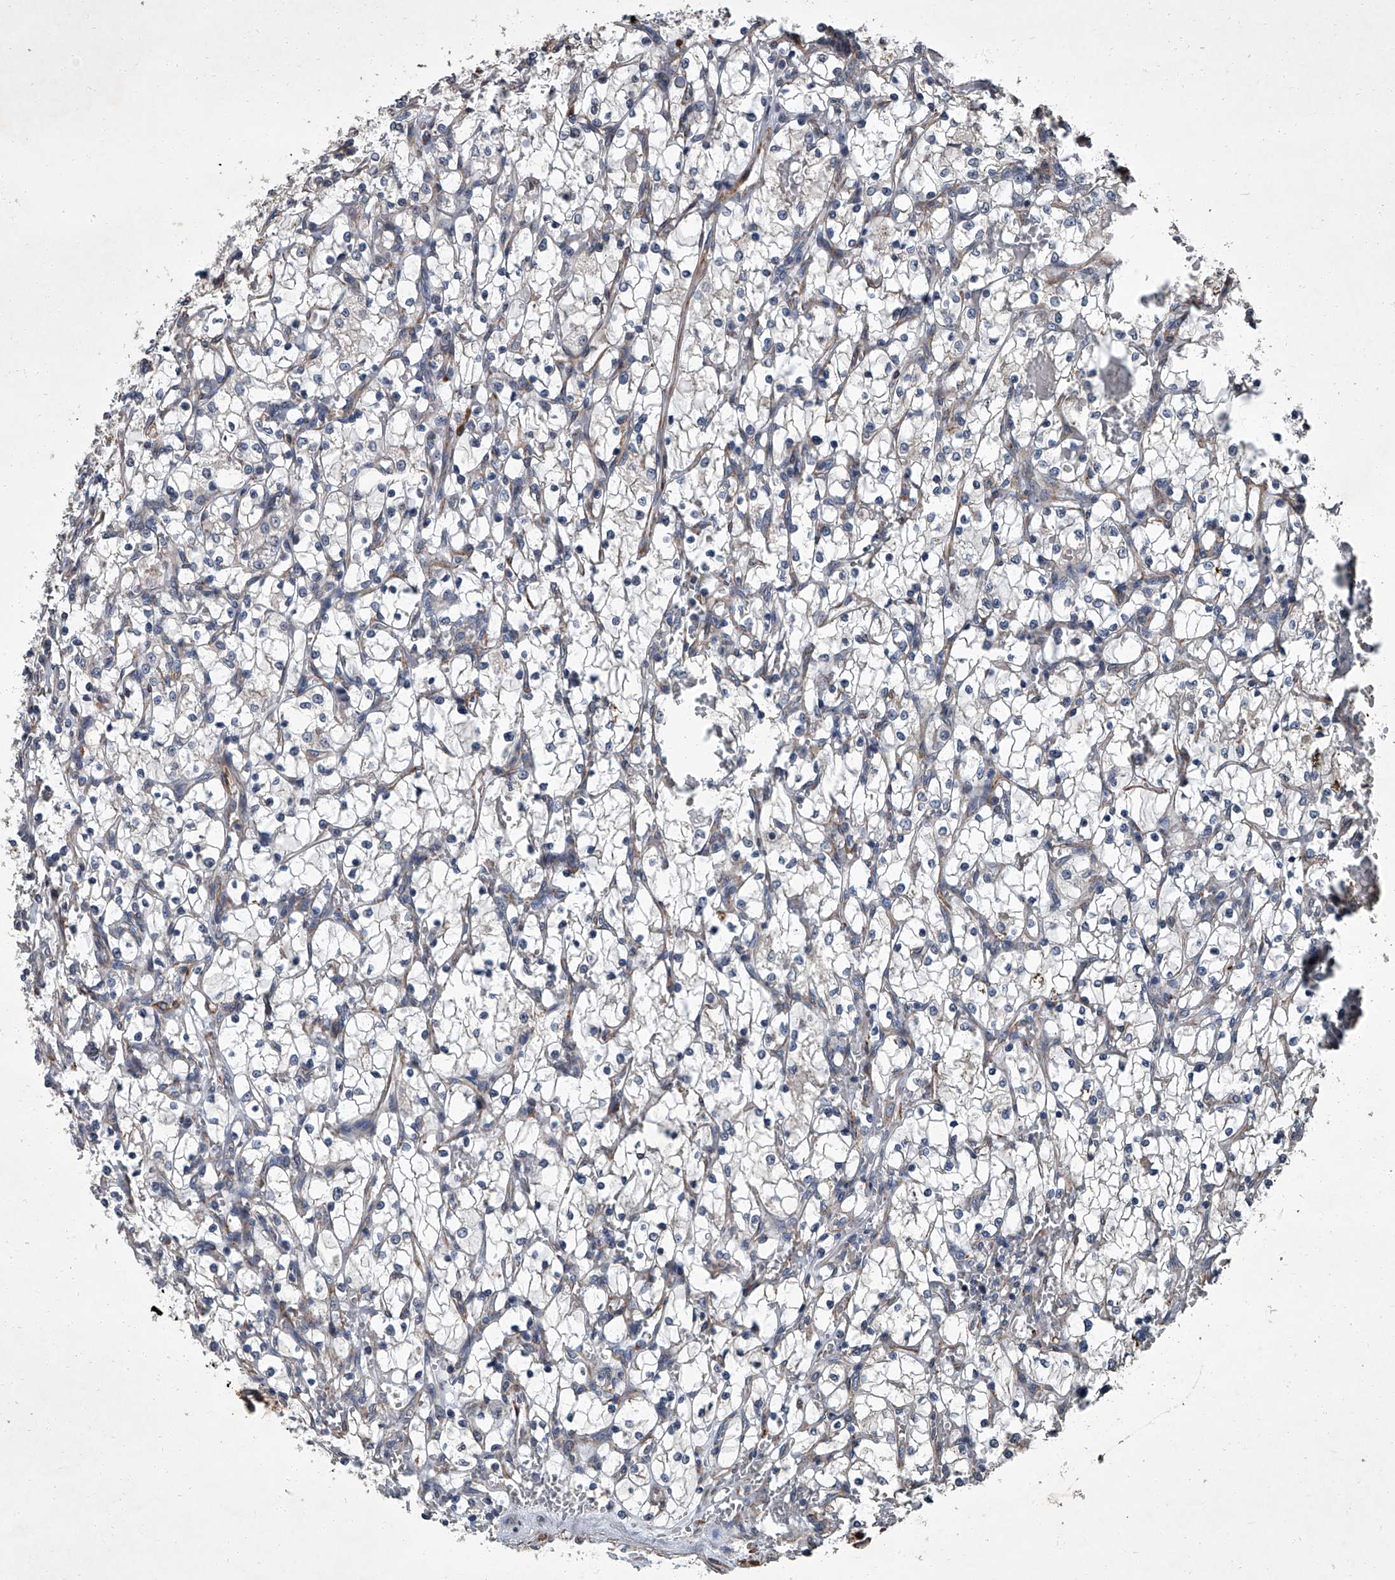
{"staining": {"intensity": "negative", "quantity": "none", "location": "none"}, "tissue": "renal cancer", "cell_type": "Tumor cells", "image_type": "cancer", "snomed": [{"axis": "morphology", "description": "Adenocarcinoma, NOS"}, {"axis": "topography", "description": "Kidney"}], "caption": "Protein analysis of renal cancer displays no significant staining in tumor cells.", "gene": "SIRT4", "patient": {"sex": "female", "age": 69}}